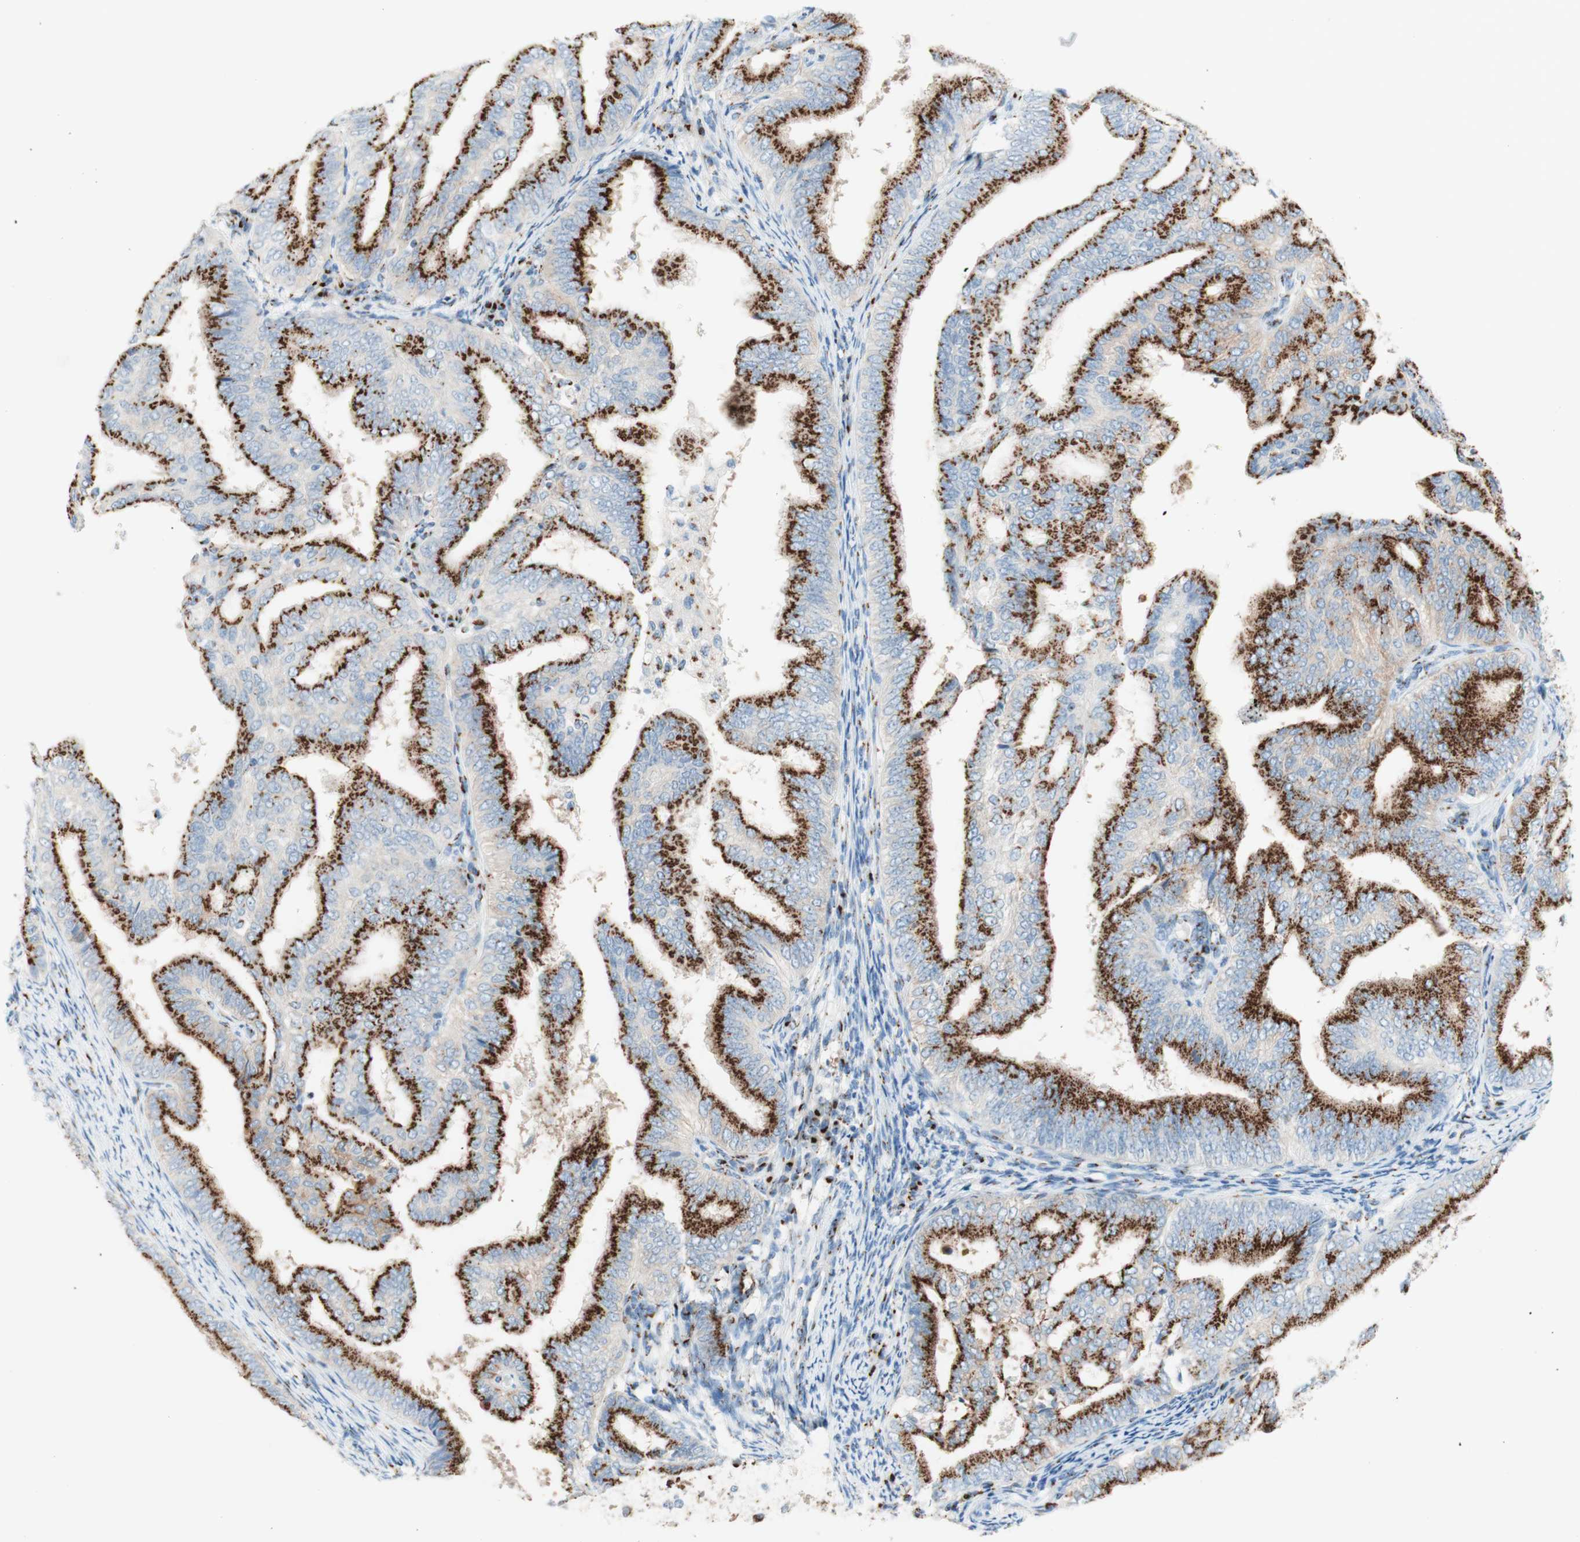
{"staining": {"intensity": "strong", "quantity": ">75%", "location": "cytoplasmic/membranous"}, "tissue": "endometrial cancer", "cell_type": "Tumor cells", "image_type": "cancer", "snomed": [{"axis": "morphology", "description": "Adenocarcinoma, NOS"}, {"axis": "topography", "description": "Endometrium"}], "caption": "Endometrial cancer (adenocarcinoma) was stained to show a protein in brown. There is high levels of strong cytoplasmic/membranous positivity in approximately >75% of tumor cells.", "gene": "GOLGB1", "patient": {"sex": "female", "age": 58}}